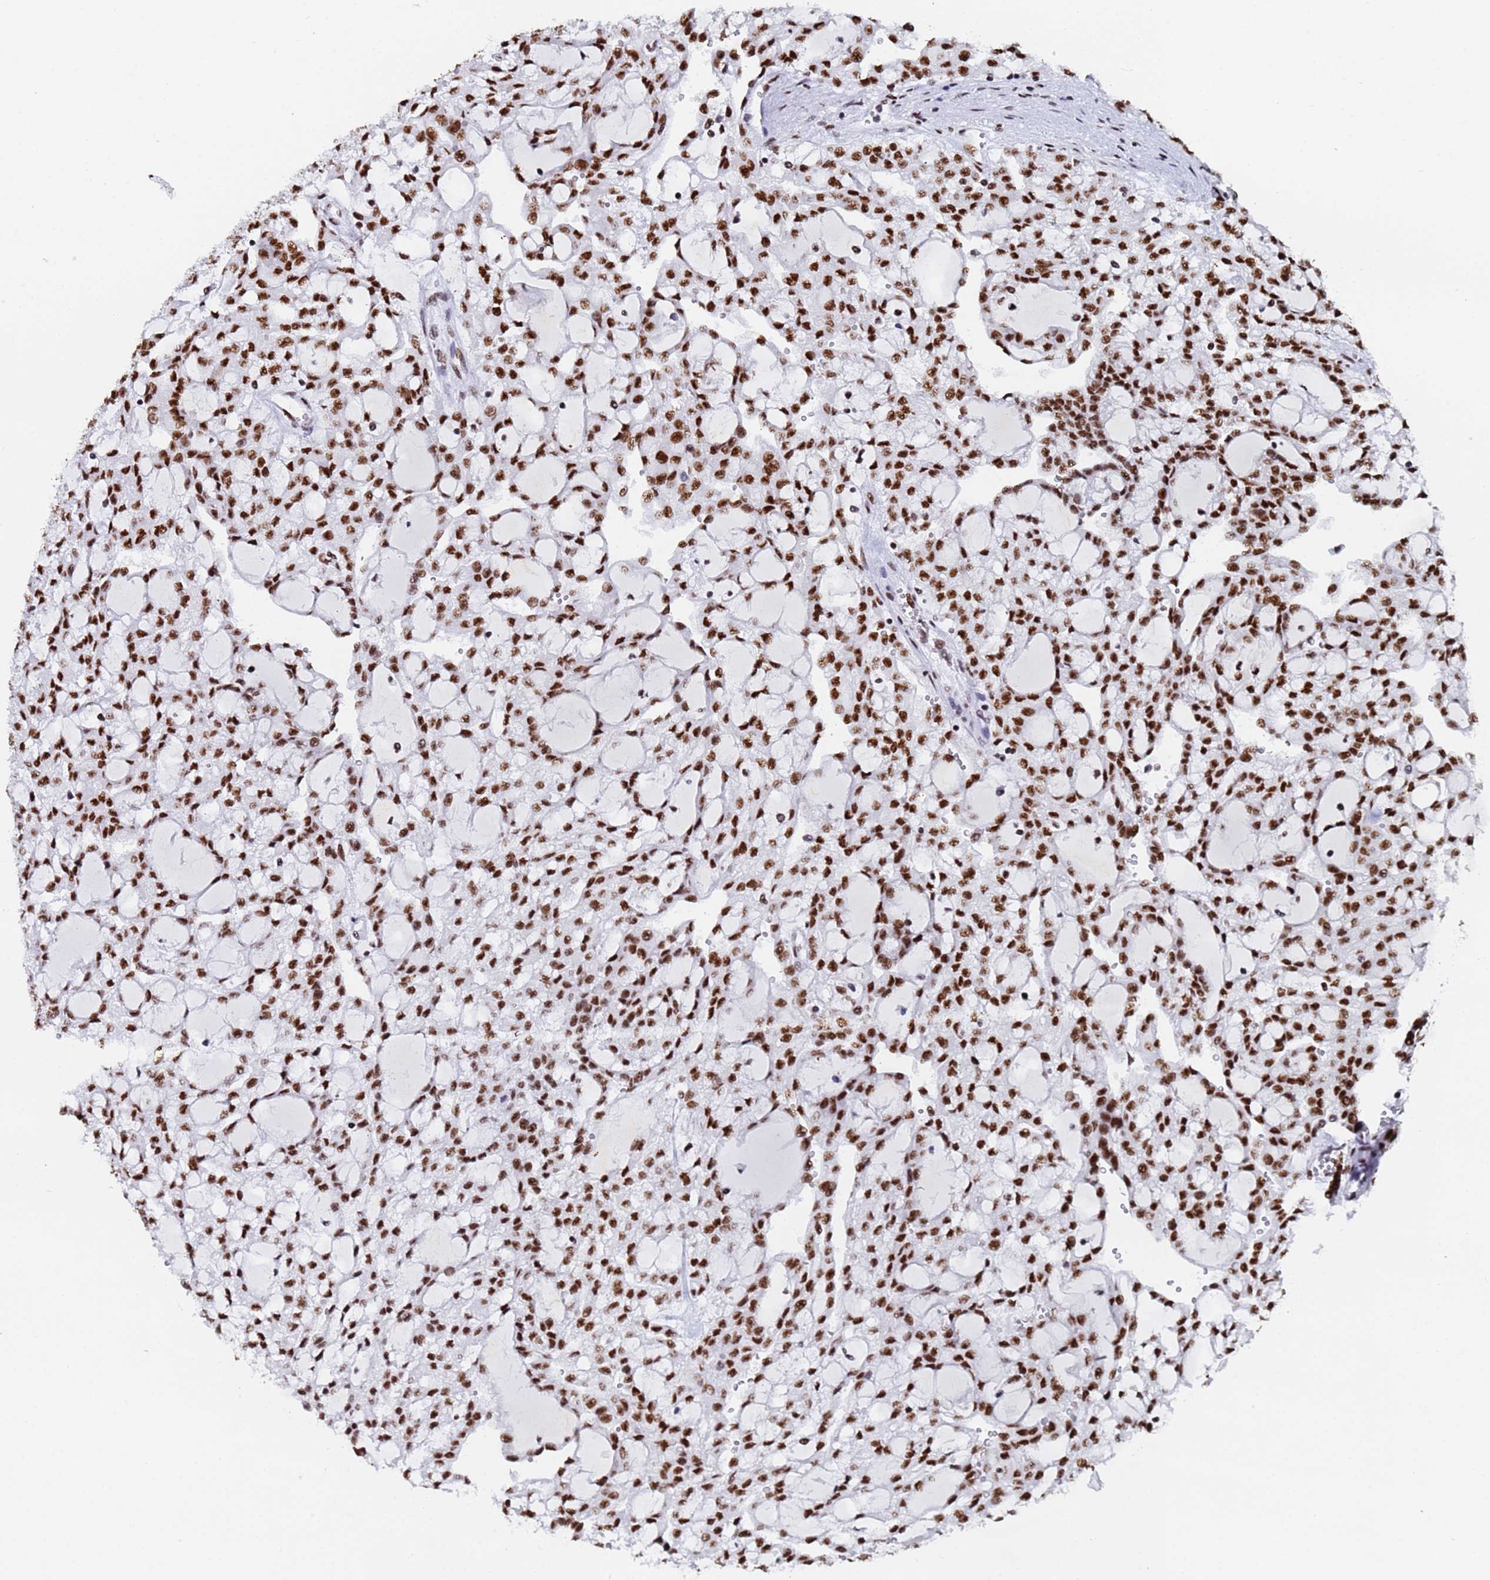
{"staining": {"intensity": "strong", "quantity": ">75%", "location": "nuclear"}, "tissue": "renal cancer", "cell_type": "Tumor cells", "image_type": "cancer", "snomed": [{"axis": "morphology", "description": "Adenocarcinoma, NOS"}, {"axis": "topography", "description": "Kidney"}], "caption": "Adenocarcinoma (renal) stained with immunohistochemistry exhibits strong nuclear staining in approximately >75% of tumor cells.", "gene": "SNRPA1", "patient": {"sex": "male", "age": 63}}